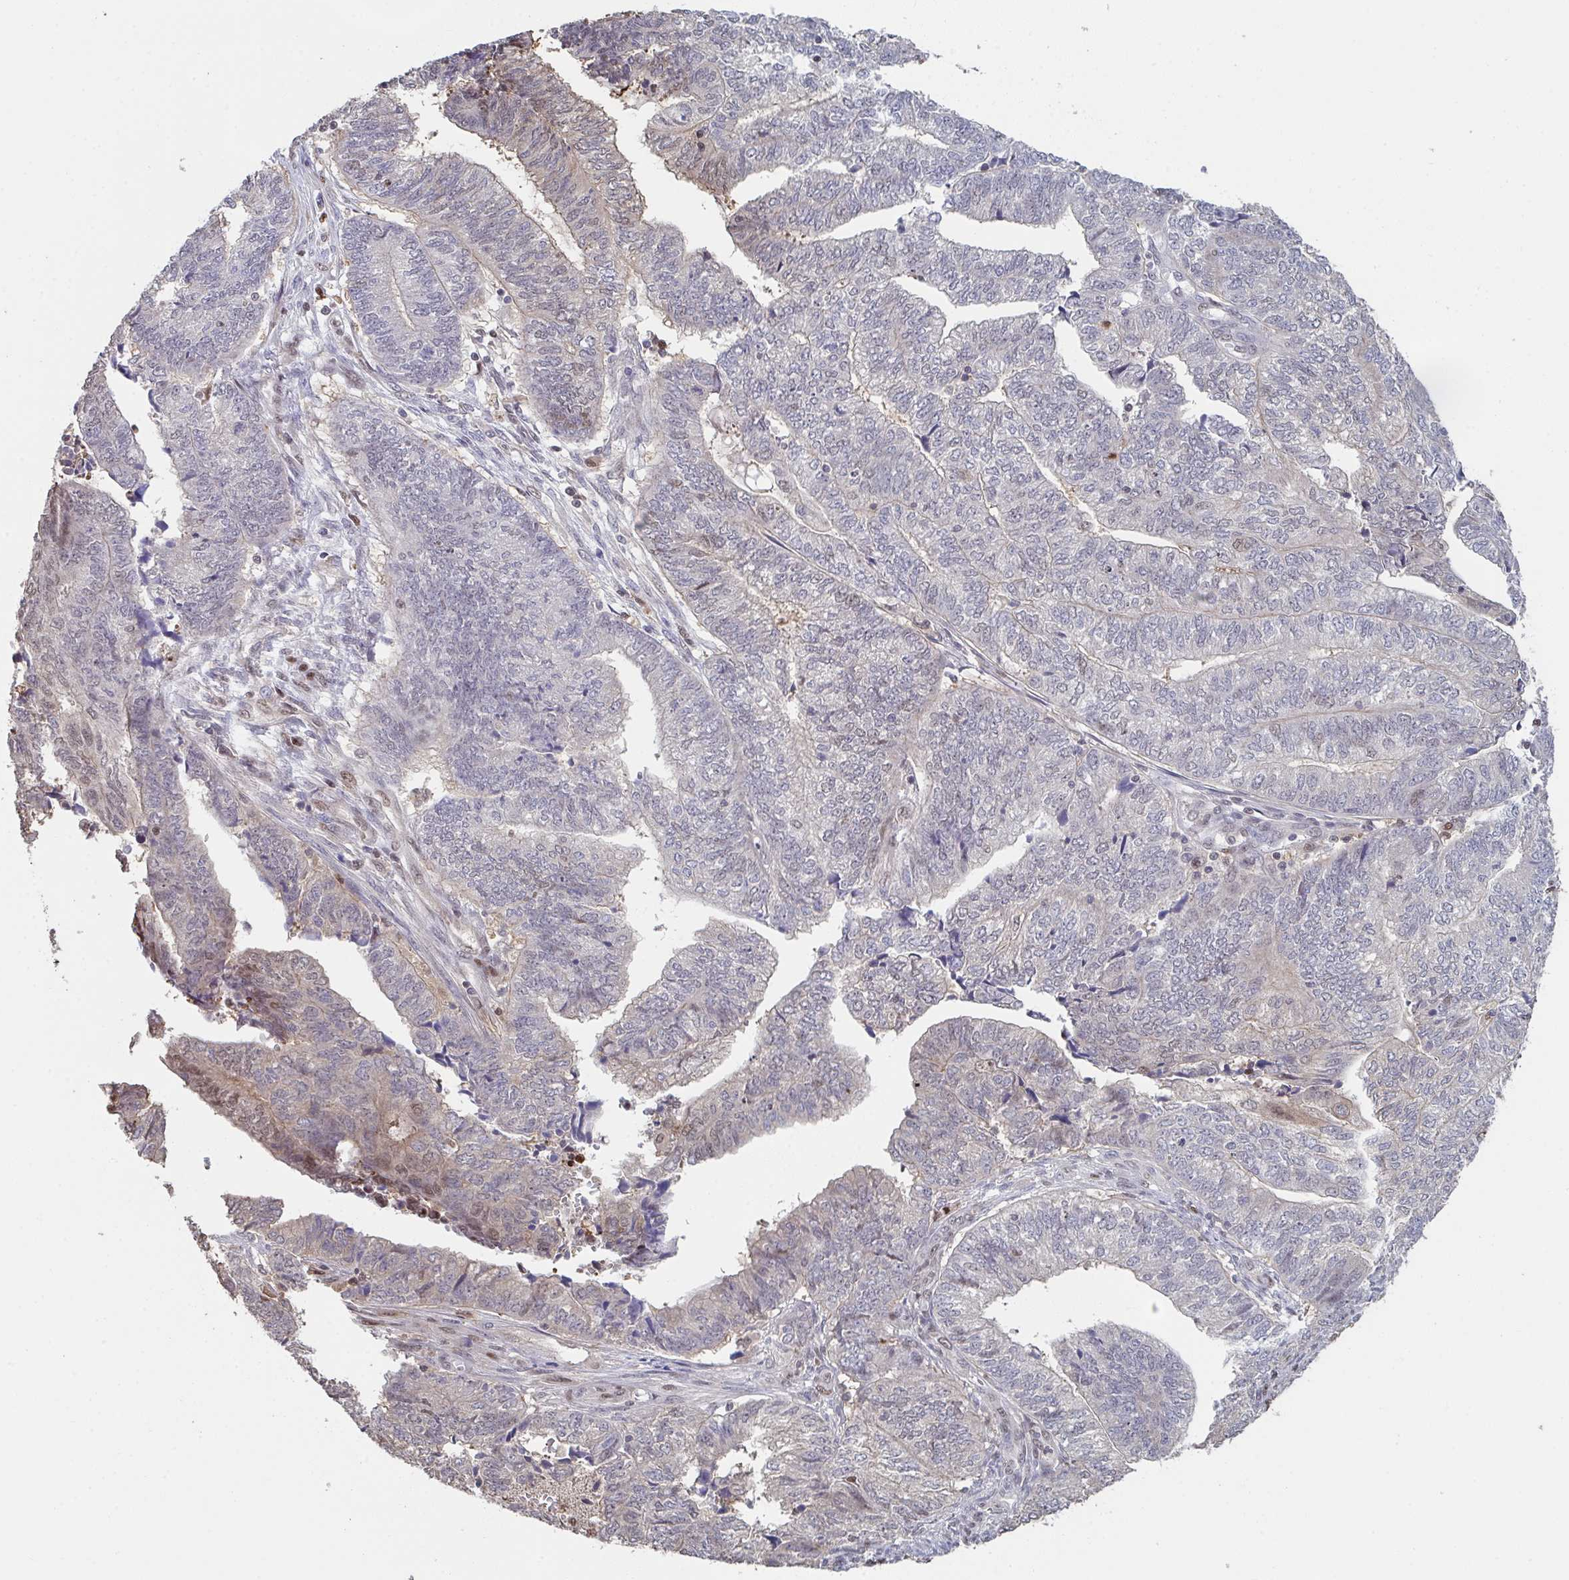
{"staining": {"intensity": "weak", "quantity": "<25%", "location": "cytoplasmic/membranous"}, "tissue": "endometrial cancer", "cell_type": "Tumor cells", "image_type": "cancer", "snomed": [{"axis": "morphology", "description": "Adenocarcinoma, NOS"}, {"axis": "topography", "description": "Uterus"}, {"axis": "topography", "description": "Endometrium"}], "caption": "High magnification brightfield microscopy of endometrial cancer (adenocarcinoma) stained with DAB (3,3'-diaminobenzidine) (brown) and counterstained with hematoxylin (blue): tumor cells show no significant staining.", "gene": "ACD", "patient": {"sex": "female", "age": 70}}